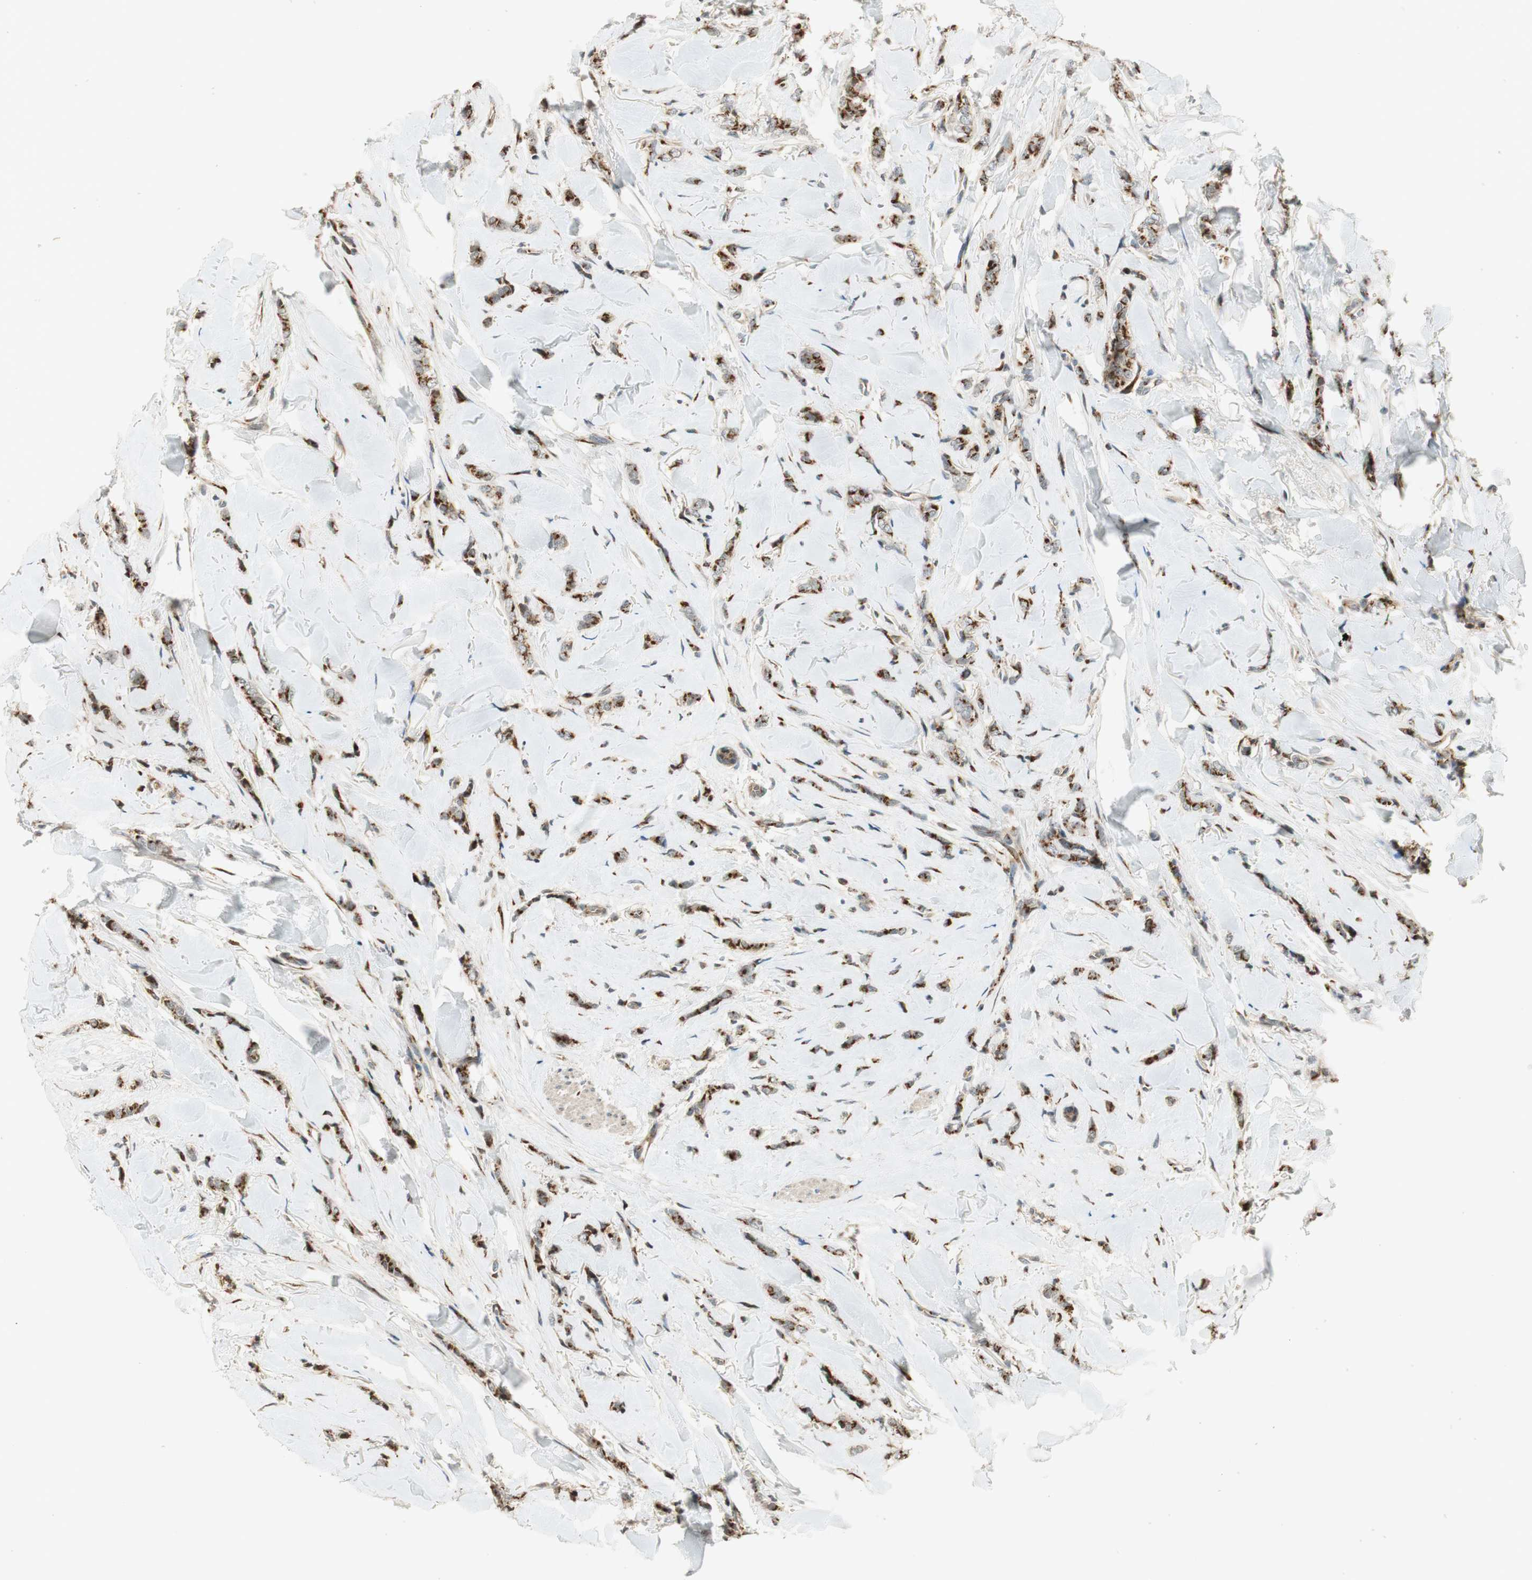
{"staining": {"intensity": "moderate", "quantity": ">75%", "location": "cytoplasmic/membranous"}, "tissue": "breast cancer", "cell_type": "Tumor cells", "image_type": "cancer", "snomed": [{"axis": "morphology", "description": "Lobular carcinoma"}, {"axis": "topography", "description": "Skin"}, {"axis": "topography", "description": "Breast"}], "caption": "DAB immunohistochemical staining of breast lobular carcinoma exhibits moderate cytoplasmic/membranous protein expression in approximately >75% of tumor cells. (brown staining indicates protein expression, while blue staining denotes nuclei).", "gene": "NEO1", "patient": {"sex": "female", "age": 46}}